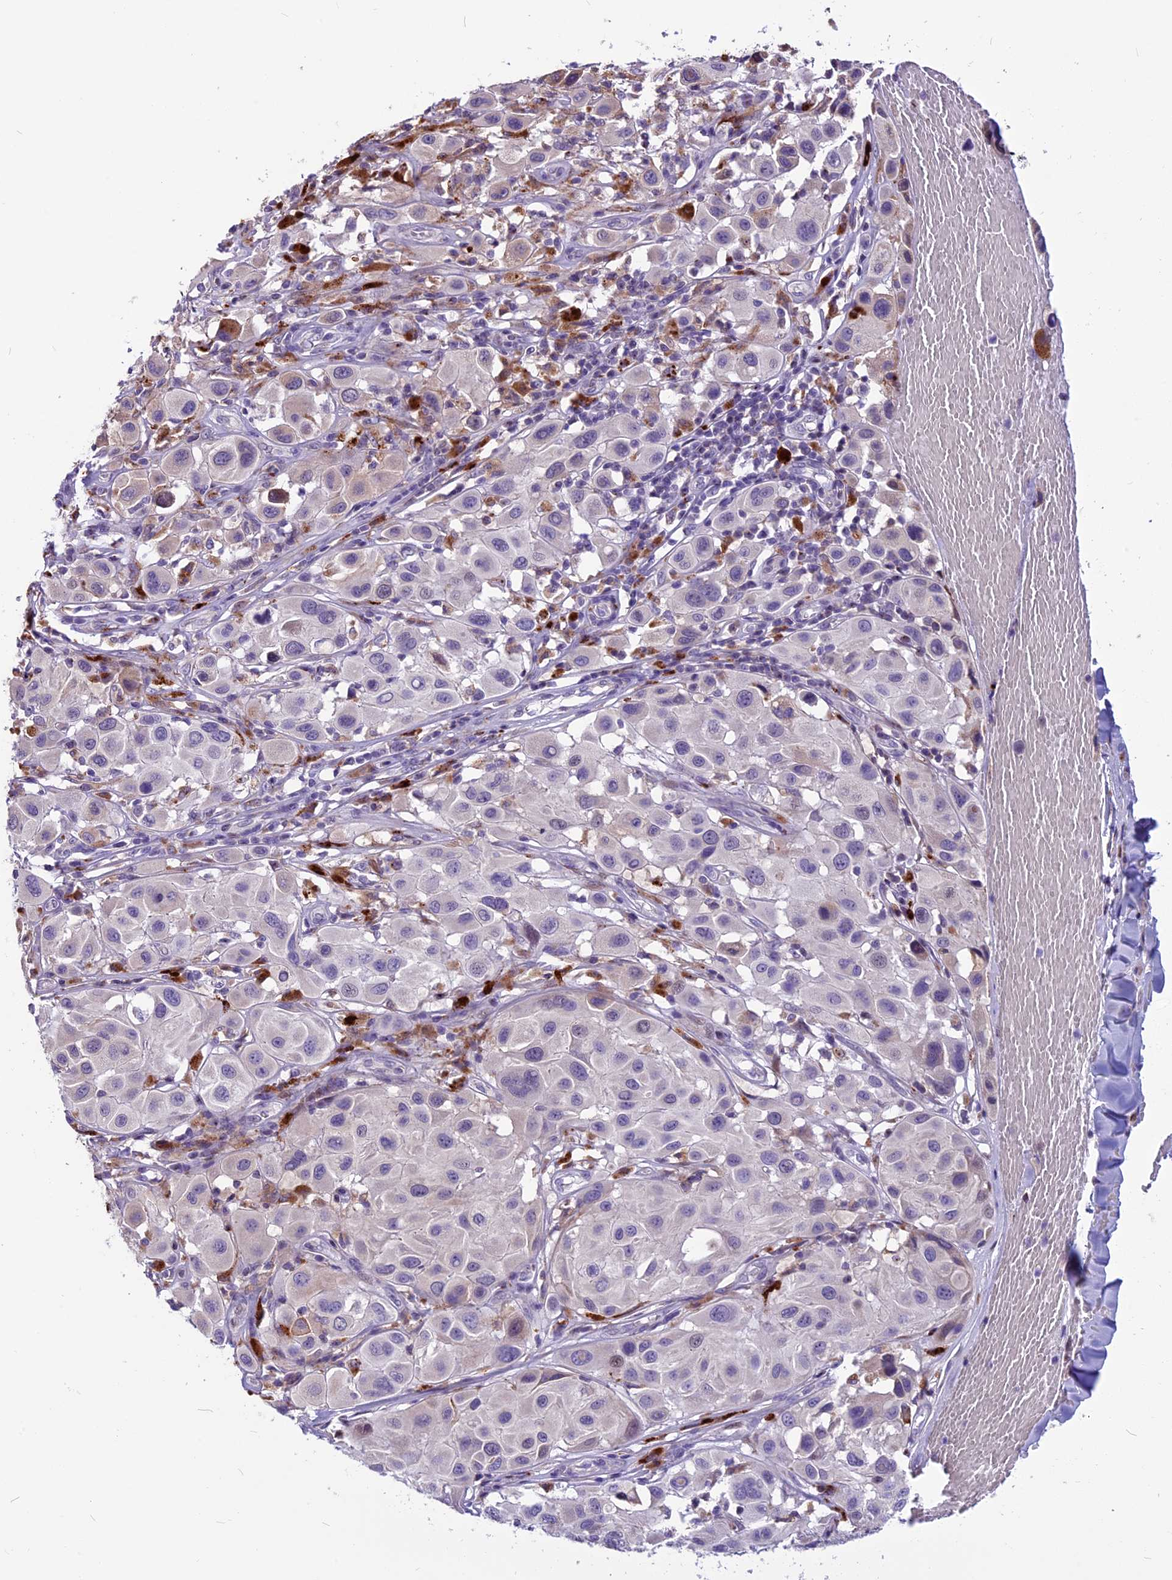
{"staining": {"intensity": "negative", "quantity": "none", "location": "none"}, "tissue": "melanoma", "cell_type": "Tumor cells", "image_type": "cancer", "snomed": [{"axis": "morphology", "description": "Malignant melanoma, Metastatic site"}, {"axis": "topography", "description": "Skin"}], "caption": "Tumor cells show no significant protein expression in malignant melanoma (metastatic site). (DAB (3,3'-diaminobenzidine) immunohistochemistry with hematoxylin counter stain).", "gene": "THRSP", "patient": {"sex": "male", "age": 41}}